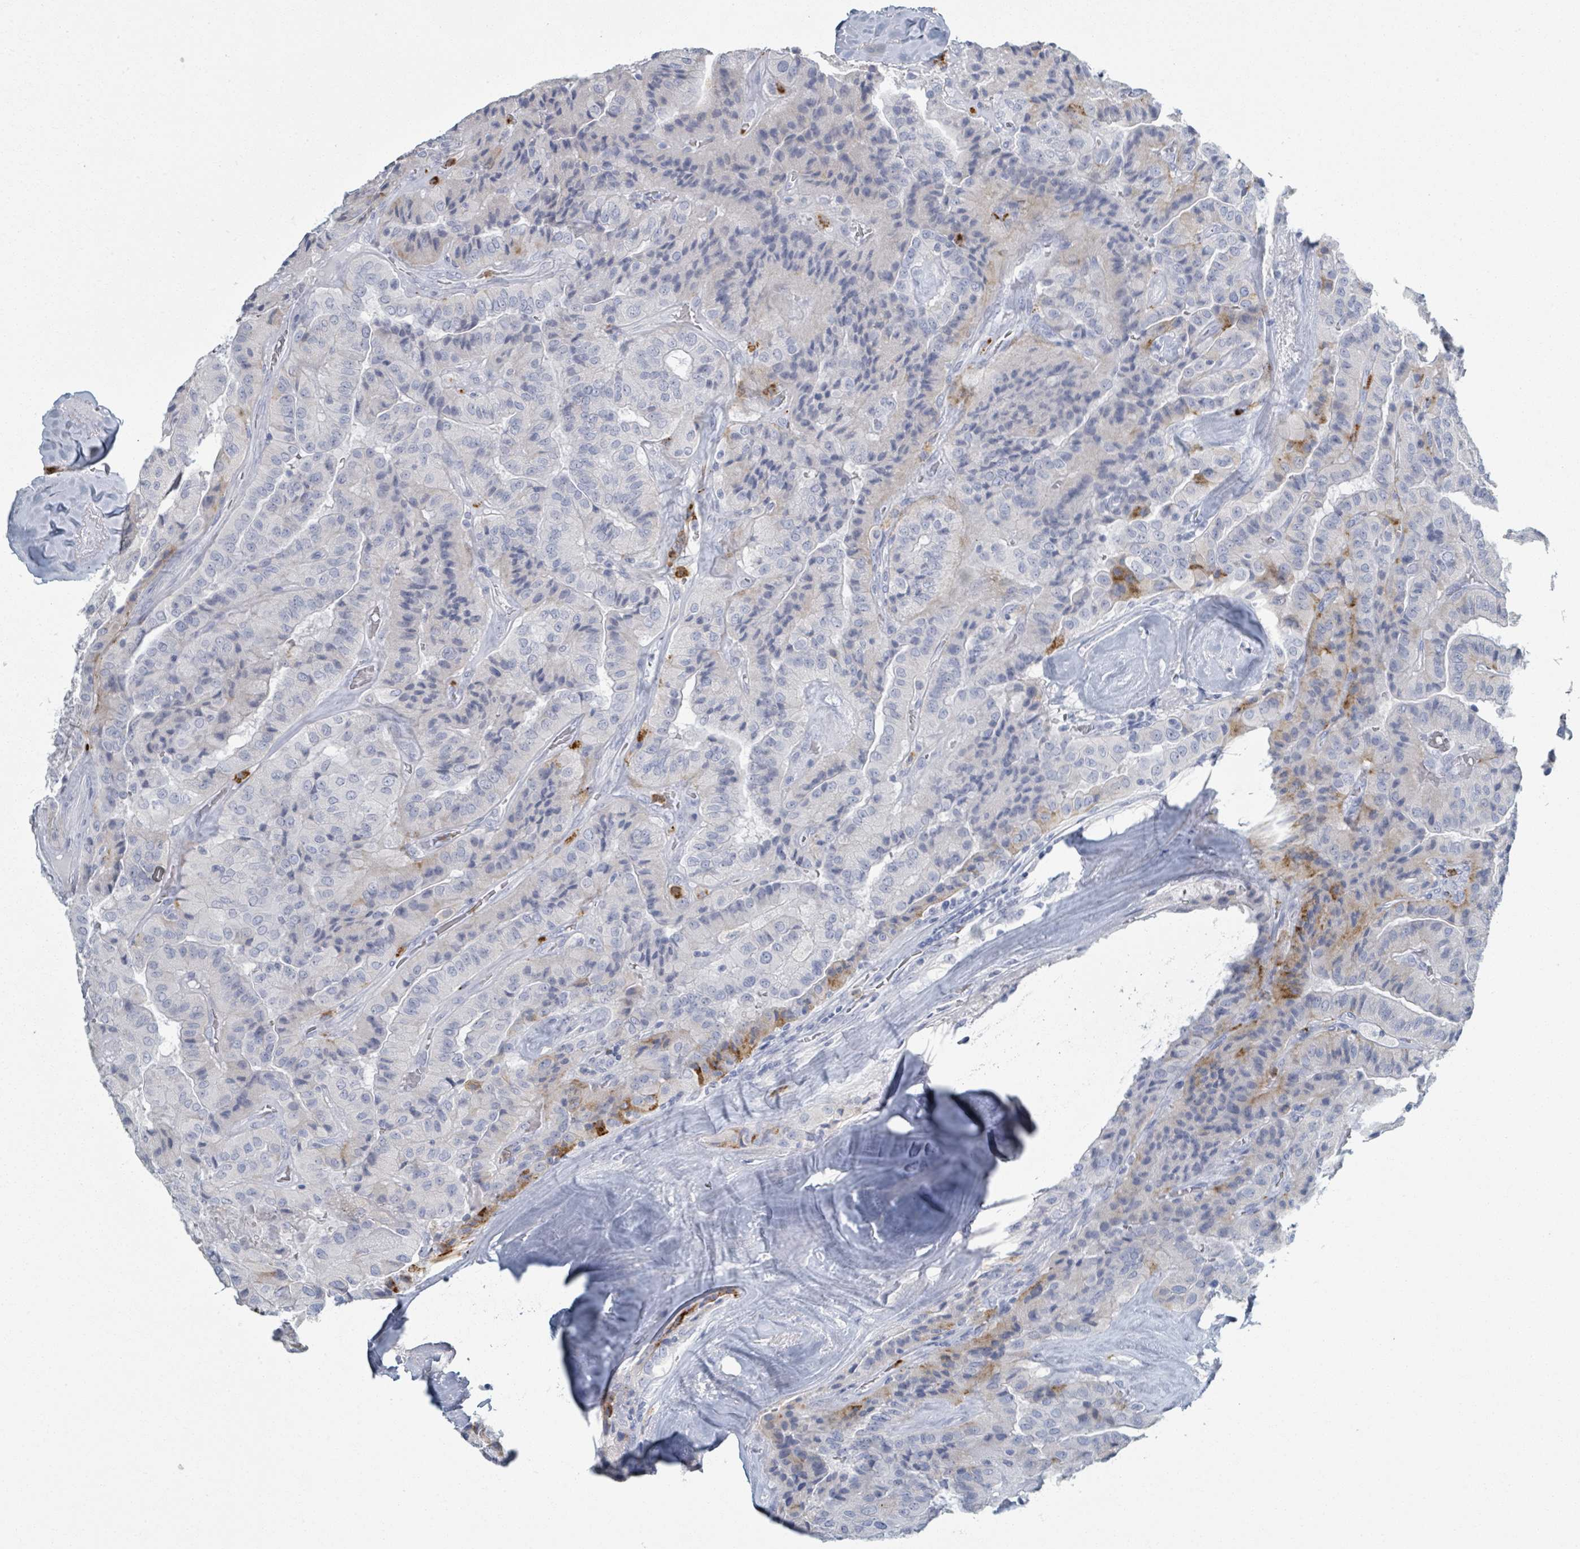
{"staining": {"intensity": "negative", "quantity": "none", "location": "none"}, "tissue": "thyroid cancer", "cell_type": "Tumor cells", "image_type": "cancer", "snomed": [{"axis": "morphology", "description": "Normal tissue, NOS"}, {"axis": "morphology", "description": "Papillary adenocarcinoma, NOS"}, {"axis": "topography", "description": "Thyroid gland"}], "caption": "Histopathology image shows no significant protein positivity in tumor cells of thyroid papillary adenocarcinoma.", "gene": "DEFA4", "patient": {"sex": "female", "age": 59}}